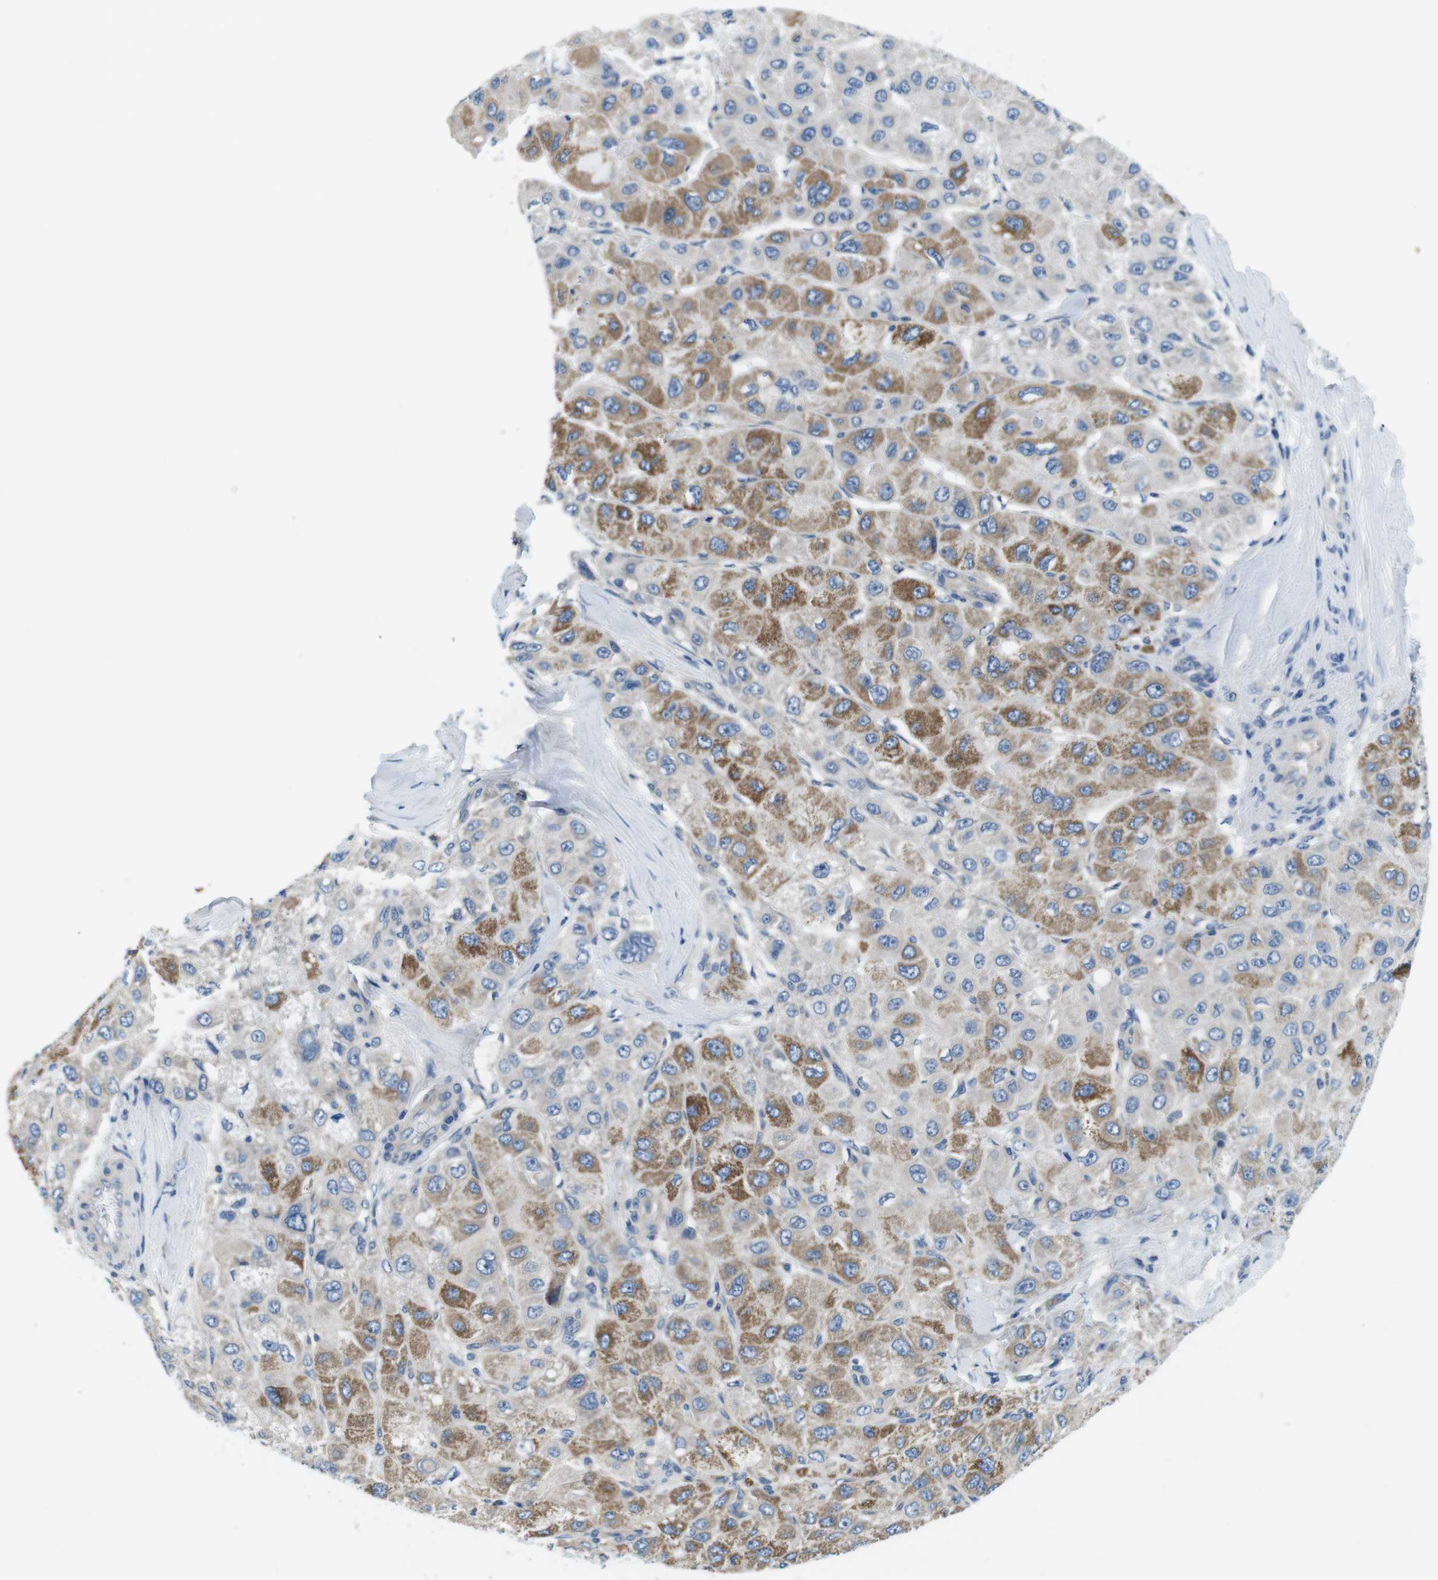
{"staining": {"intensity": "moderate", "quantity": ">75%", "location": "cytoplasmic/membranous"}, "tissue": "liver cancer", "cell_type": "Tumor cells", "image_type": "cancer", "snomed": [{"axis": "morphology", "description": "Carcinoma, Hepatocellular, NOS"}, {"axis": "topography", "description": "Liver"}], "caption": "Immunohistochemistry micrograph of human liver cancer (hepatocellular carcinoma) stained for a protein (brown), which shows medium levels of moderate cytoplasmic/membranous expression in approximately >75% of tumor cells.", "gene": "DENND4C", "patient": {"sex": "male", "age": 80}}